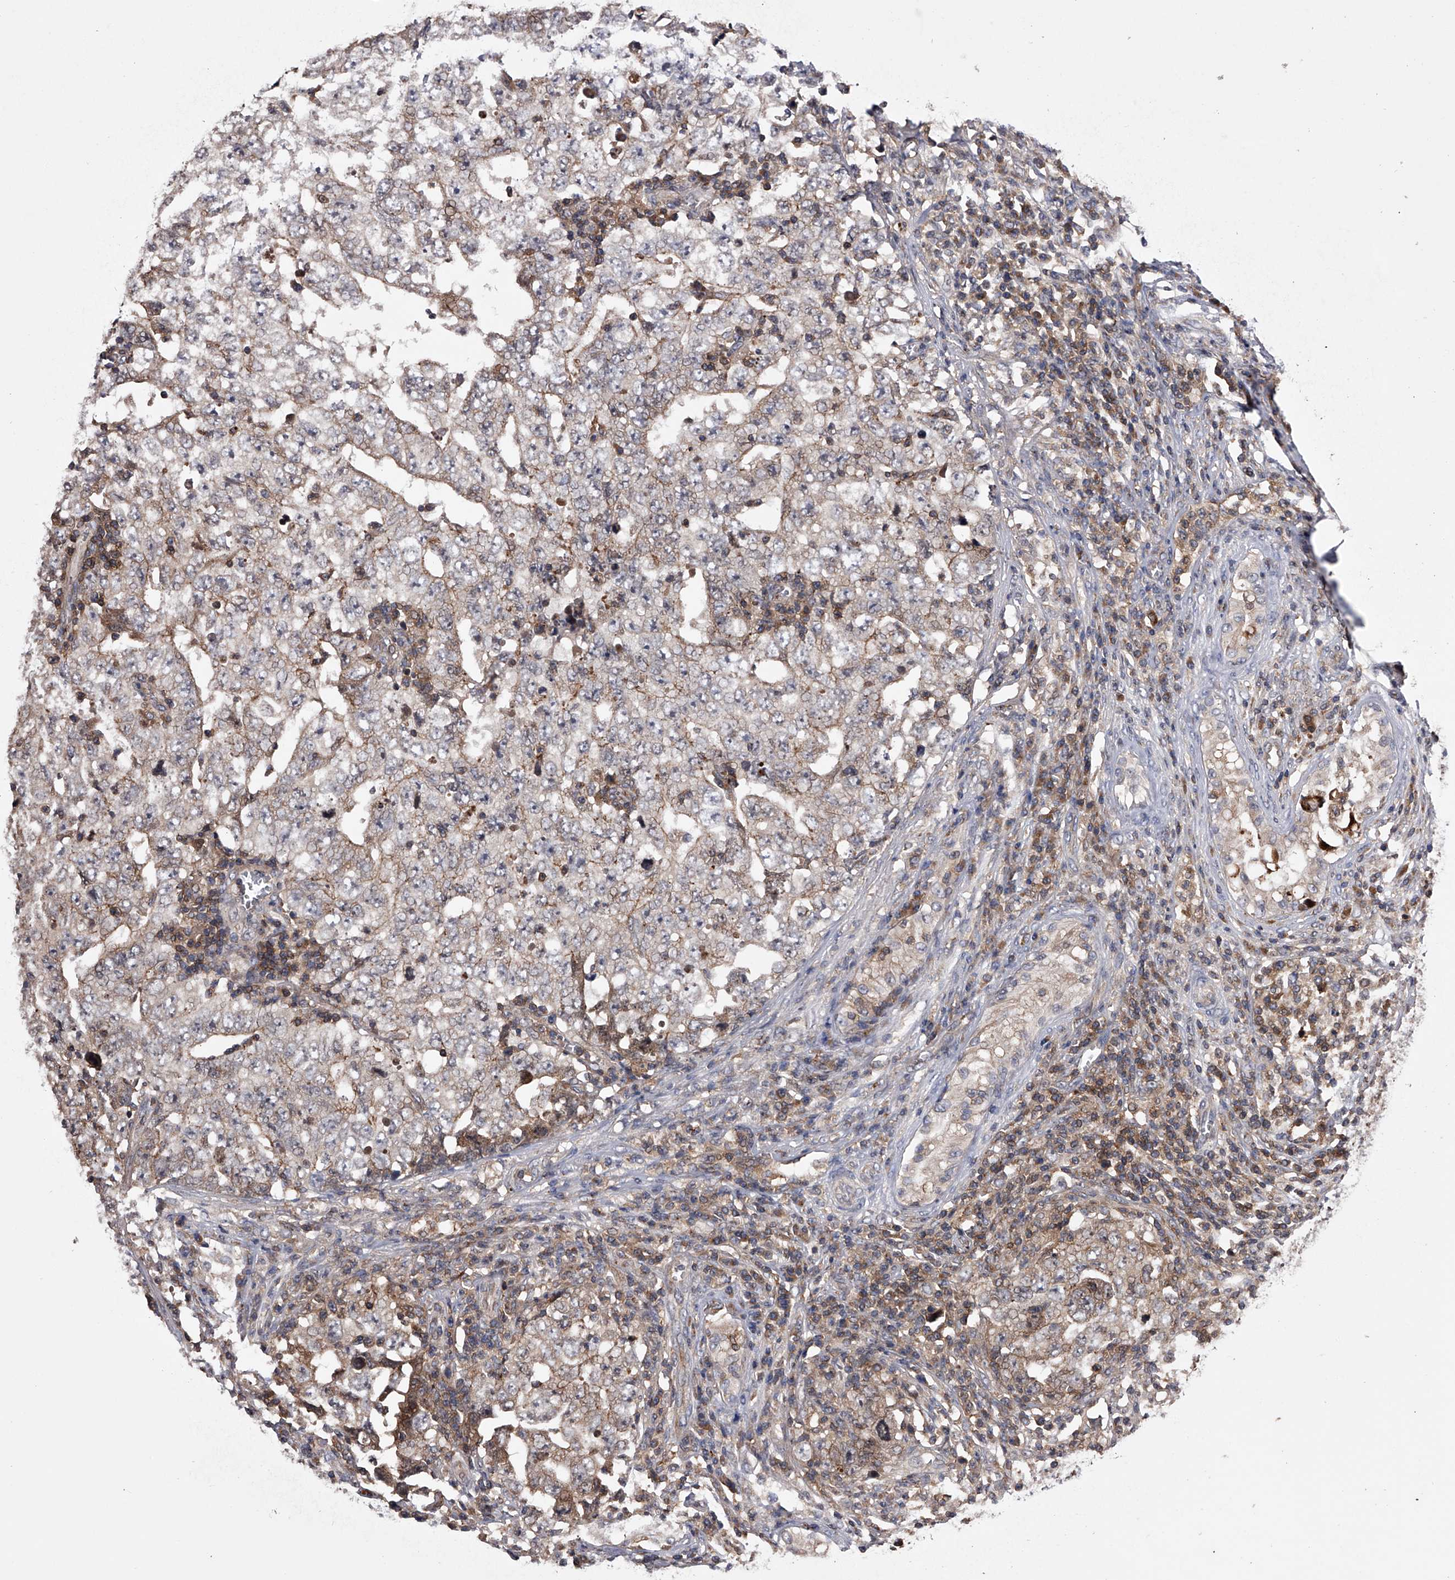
{"staining": {"intensity": "weak", "quantity": ">75%", "location": "cytoplasmic/membranous"}, "tissue": "testis cancer", "cell_type": "Tumor cells", "image_type": "cancer", "snomed": [{"axis": "morphology", "description": "Carcinoma, Embryonal, NOS"}, {"axis": "topography", "description": "Testis"}], "caption": "Weak cytoplasmic/membranous protein expression is seen in about >75% of tumor cells in testis embryonal carcinoma.", "gene": "PAN3", "patient": {"sex": "male", "age": 26}}